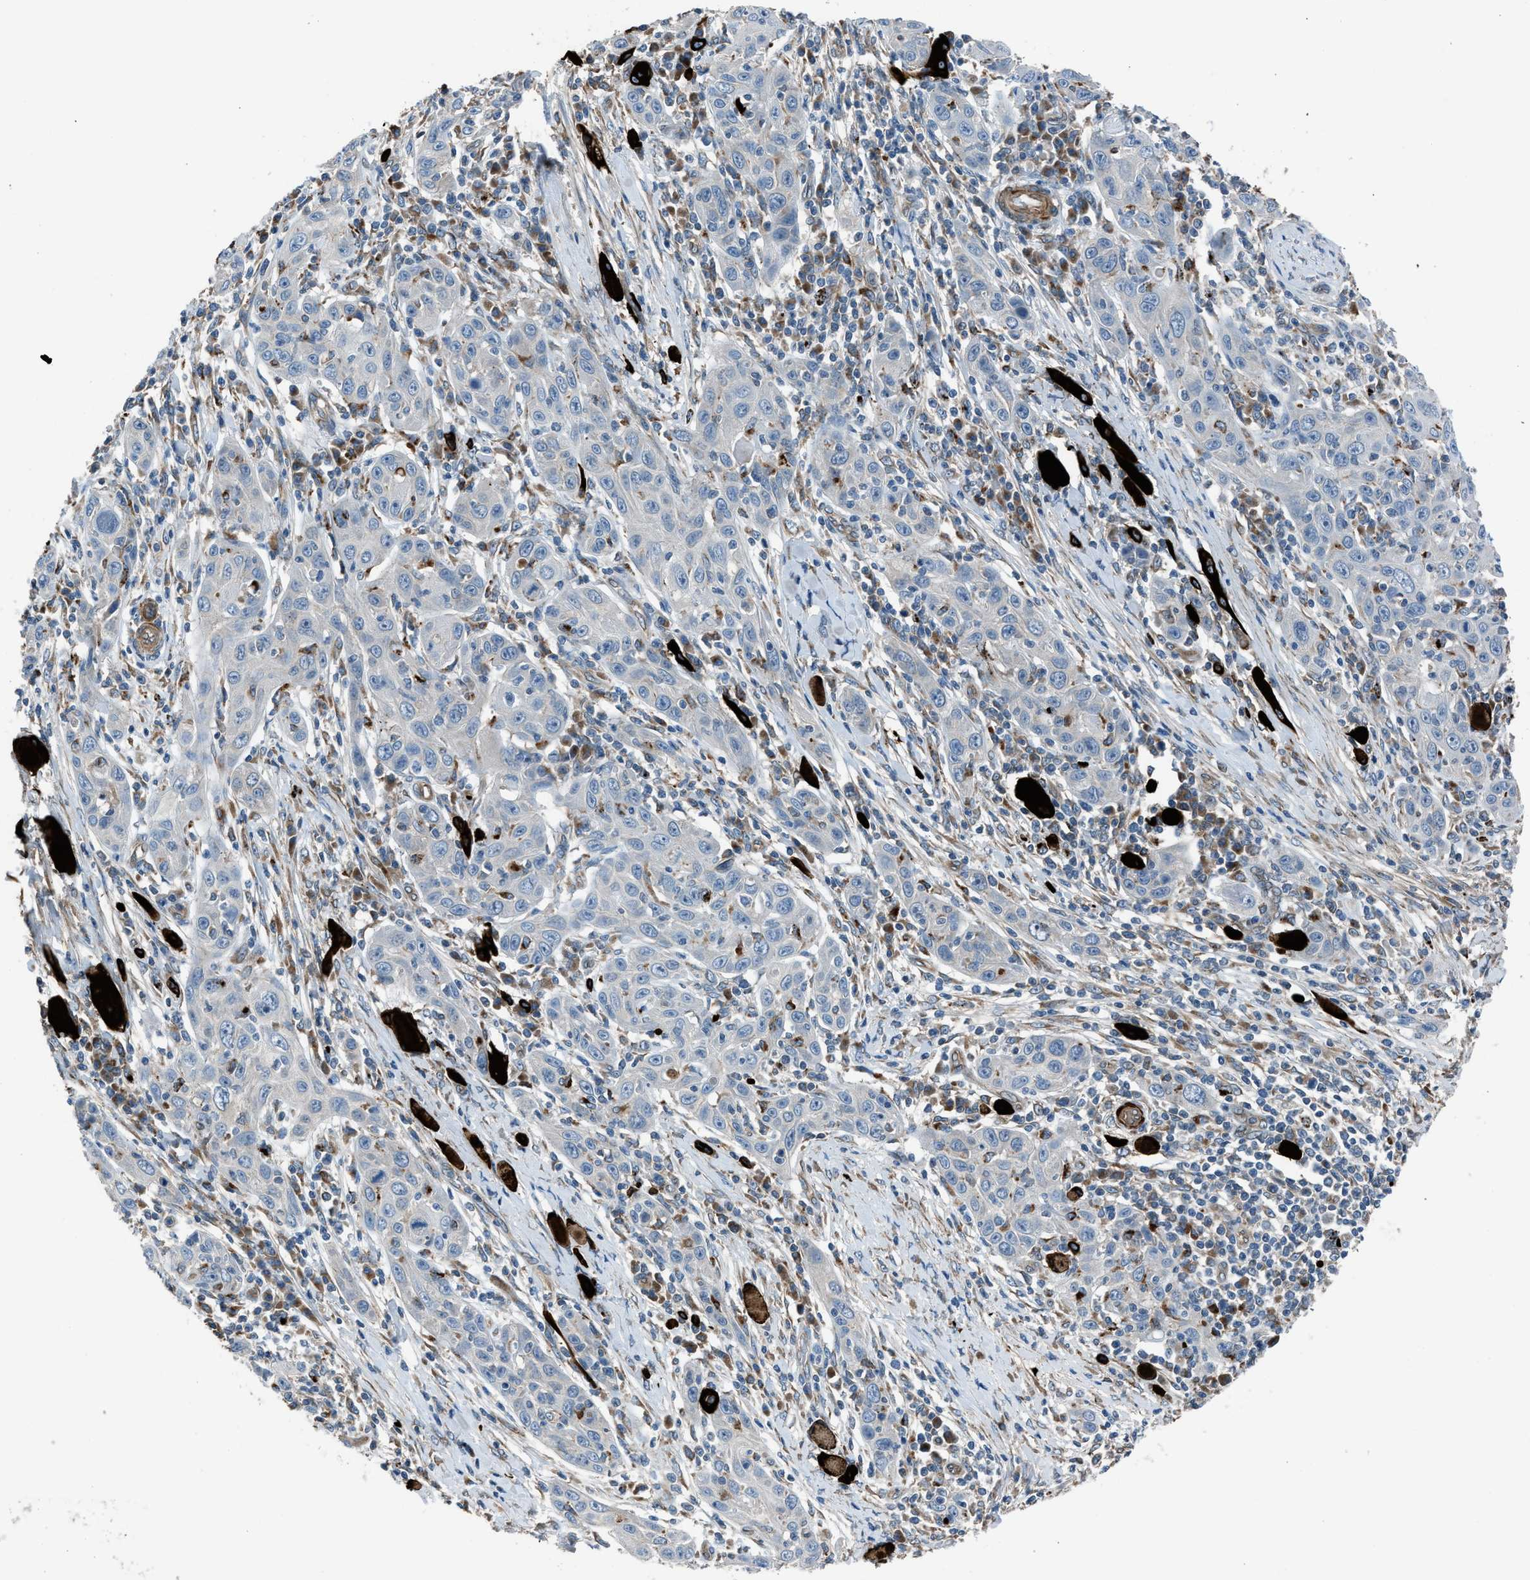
{"staining": {"intensity": "negative", "quantity": "none", "location": "none"}, "tissue": "skin cancer", "cell_type": "Tumor cells", "image_type": "cancer", "snomed": [{"axis": "morphology", "description": "Squamous cell carcinoma, NOS"}, {"axis": "topography", "description": "Skin"}], "caption": "Tumor cells show no significant staining in skin cancer. (DAB (3,3'-diaminobenzidine) immunohistochemistry (IHC), high magnification).", "gene": "LMBR1", "patient": {"sex": "female", "age": 88}}